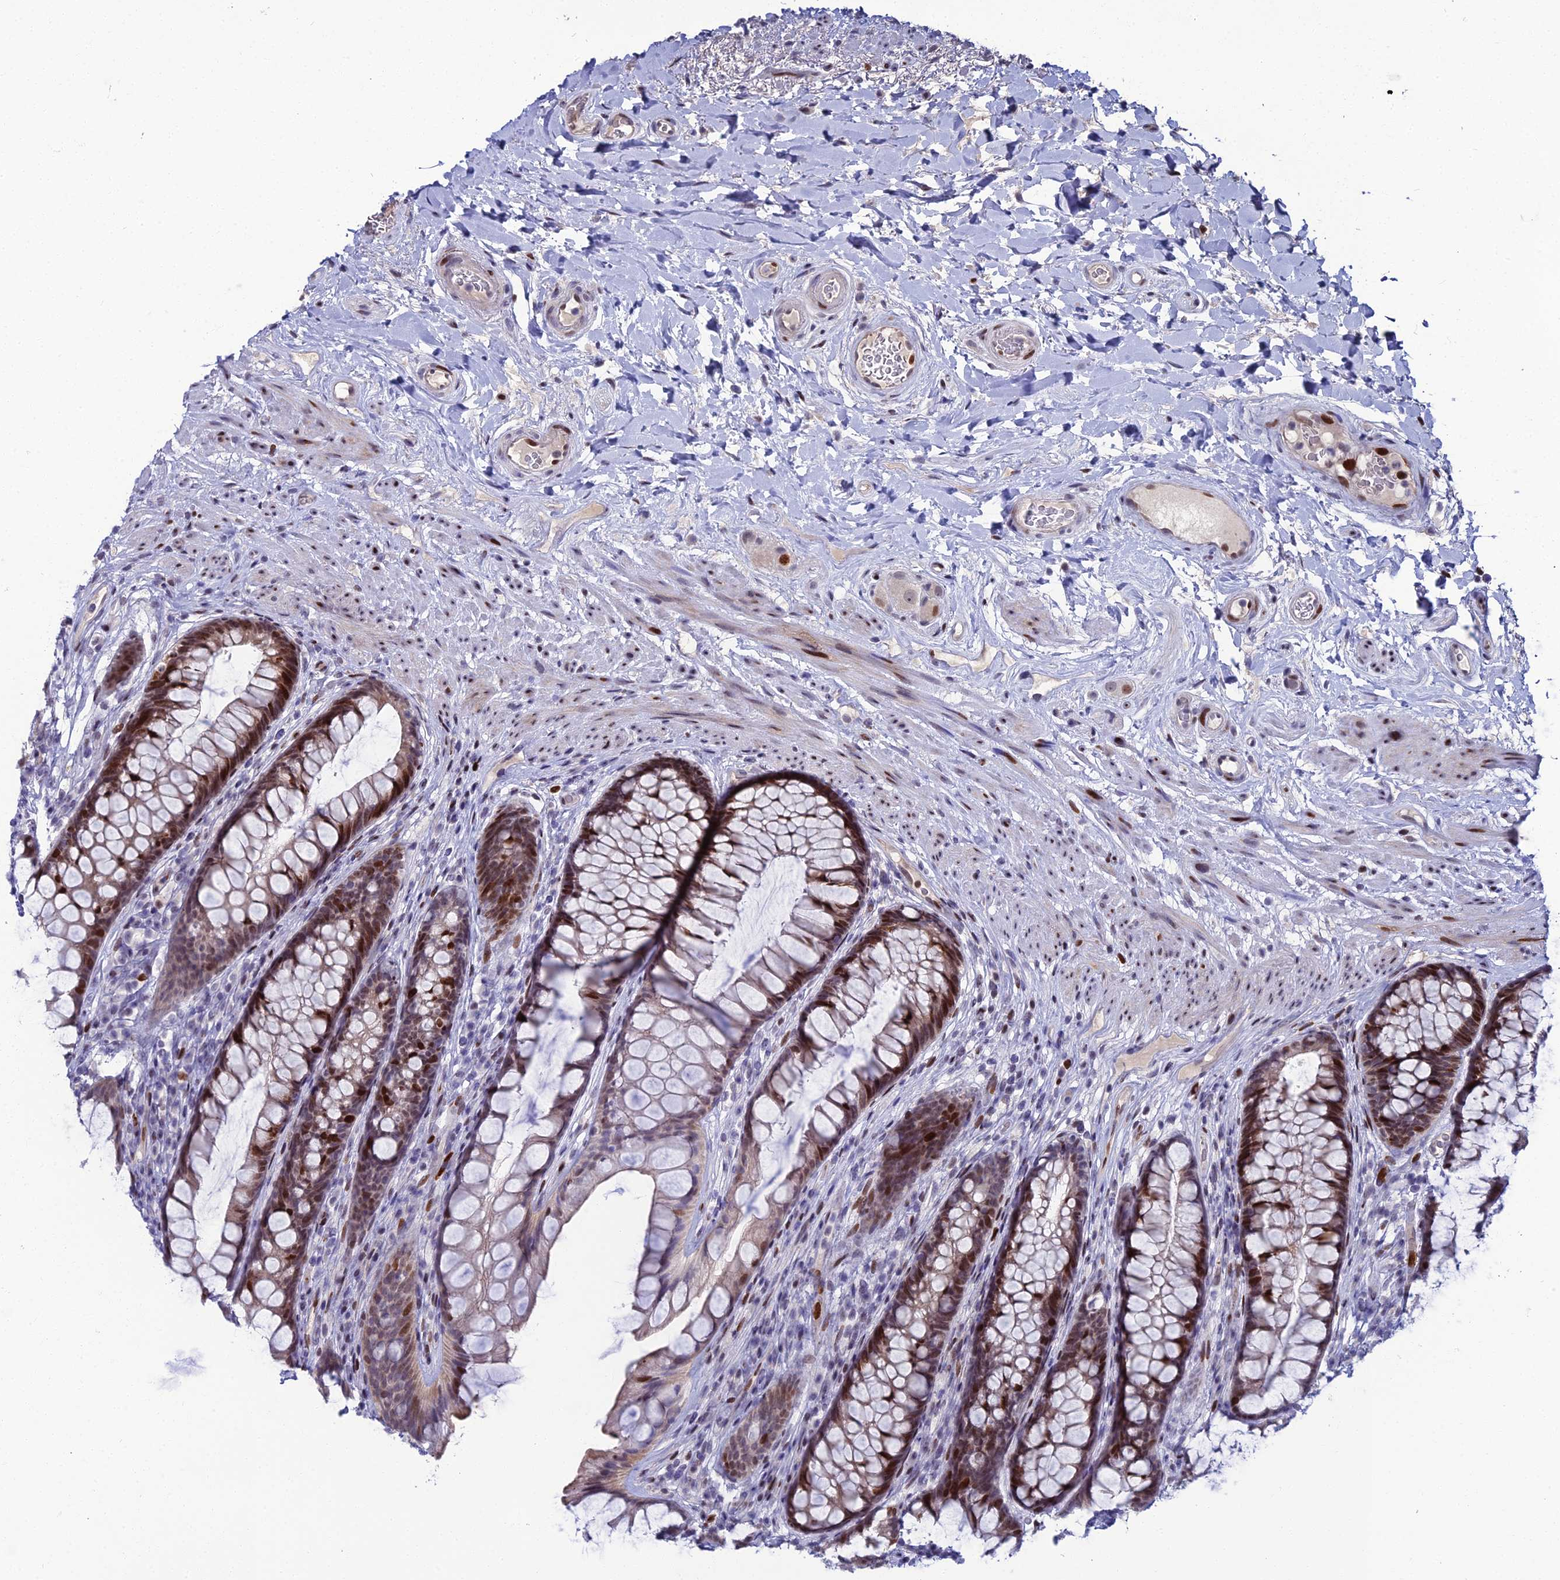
{"staining": {"intensity": "strong", "quantity": "25%-75%", "location": "nuclear"}, "tissue": "rectum", "cell_type": "Glandular cells", "image_type": "normal", "snomed": [{"axis": "morphology", "description": "Normal tissue, NOS"}, {"axis": "topography", "description": "Rectum"}], "caption": "Human rectum stained for a protein (brown) shows strong nuclear positive staining in about 25%-75% of glandular cells.", "gene": "TAF9B", "patient": {"sex": "male", "age": 74}}